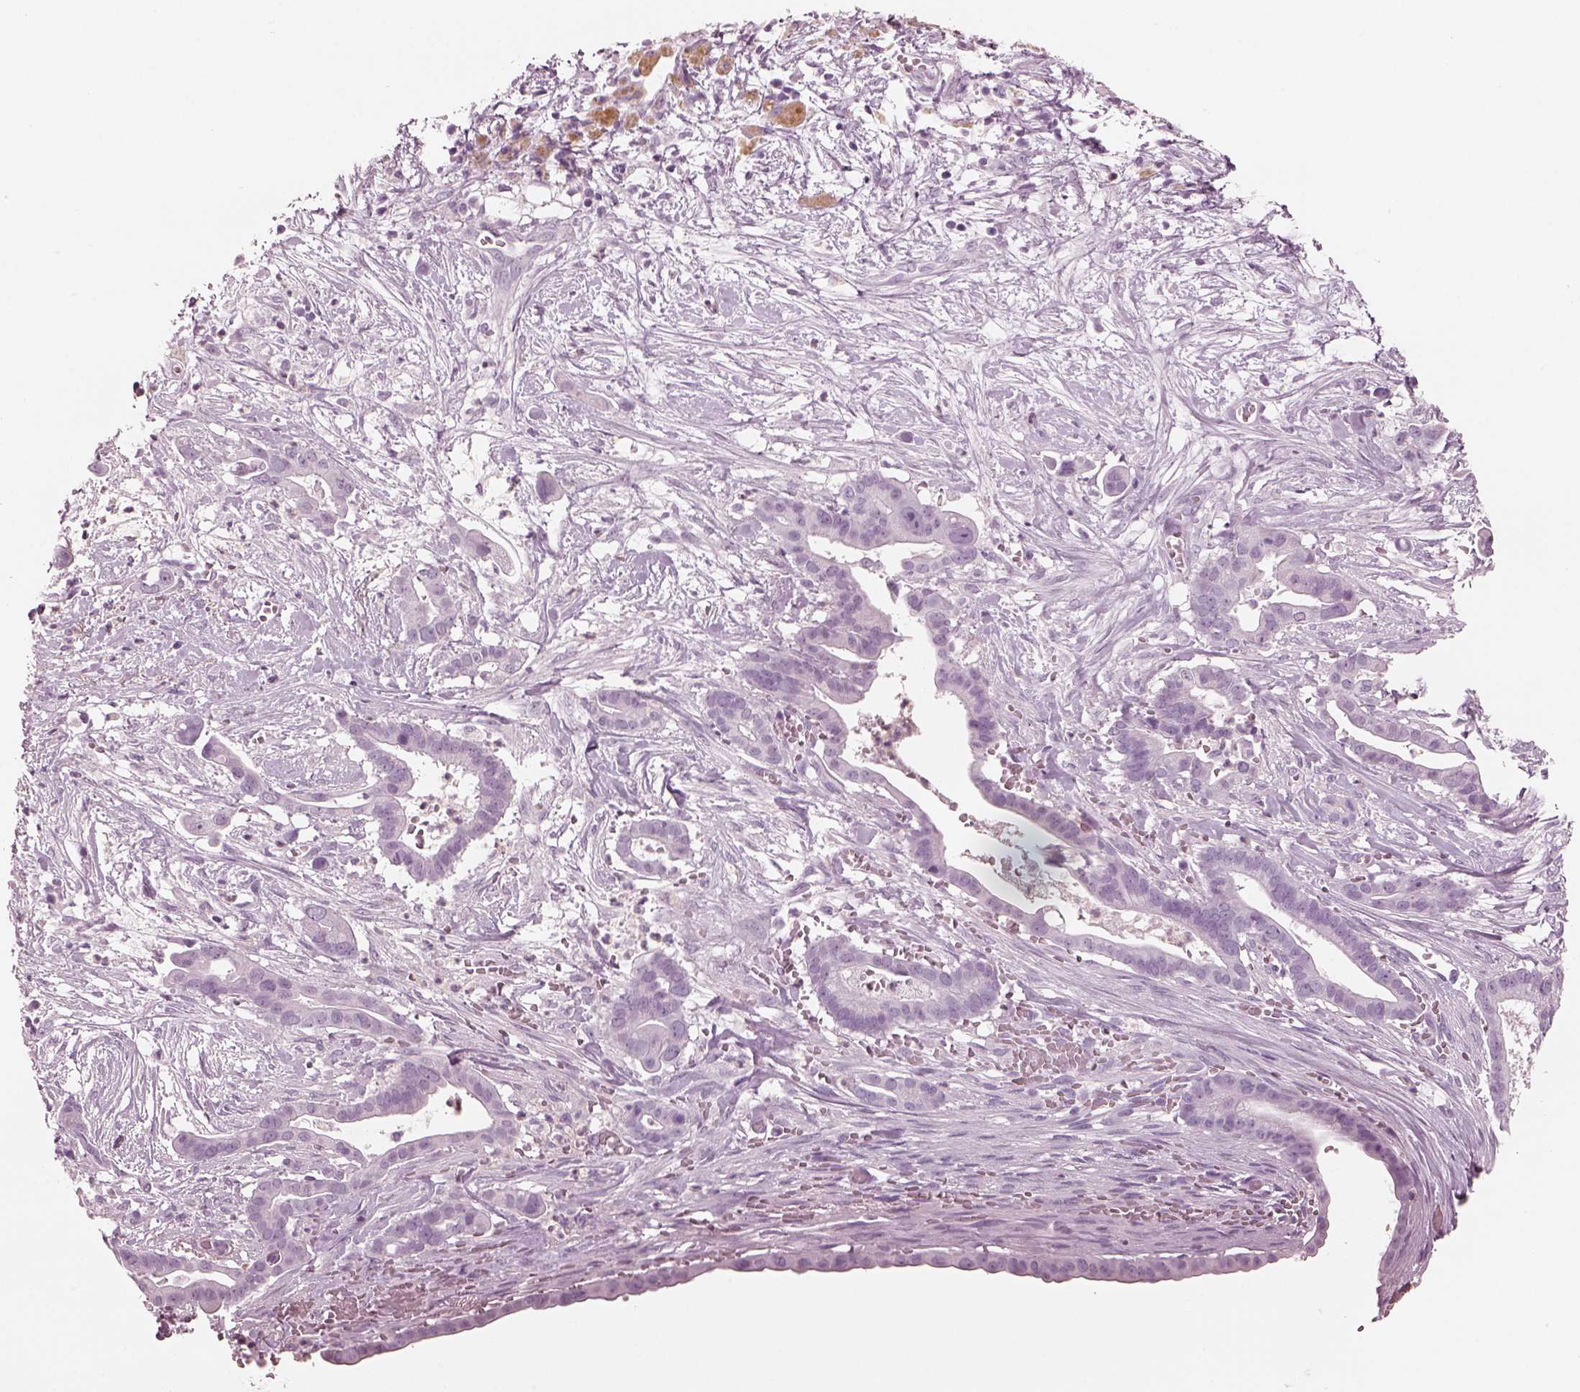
{"staining": {"intensity": "negative", "quantity": "none", "location": "none"}, "tissue": "pancreatic cancer", "cell_type": "Tumor cells", "image_type": "cancer", "snomed": [{"axis": "morphology", "description": "Adenocarcinoma, NOS"}, {"axis": "topography", "description": "Pancreas"}], "caption": "Tumor cells show no significant positivity in pancreatic cancer (adenocarcinoma).", "gene": "CSH1", "patient": {"sex": "male", "age": 61}}